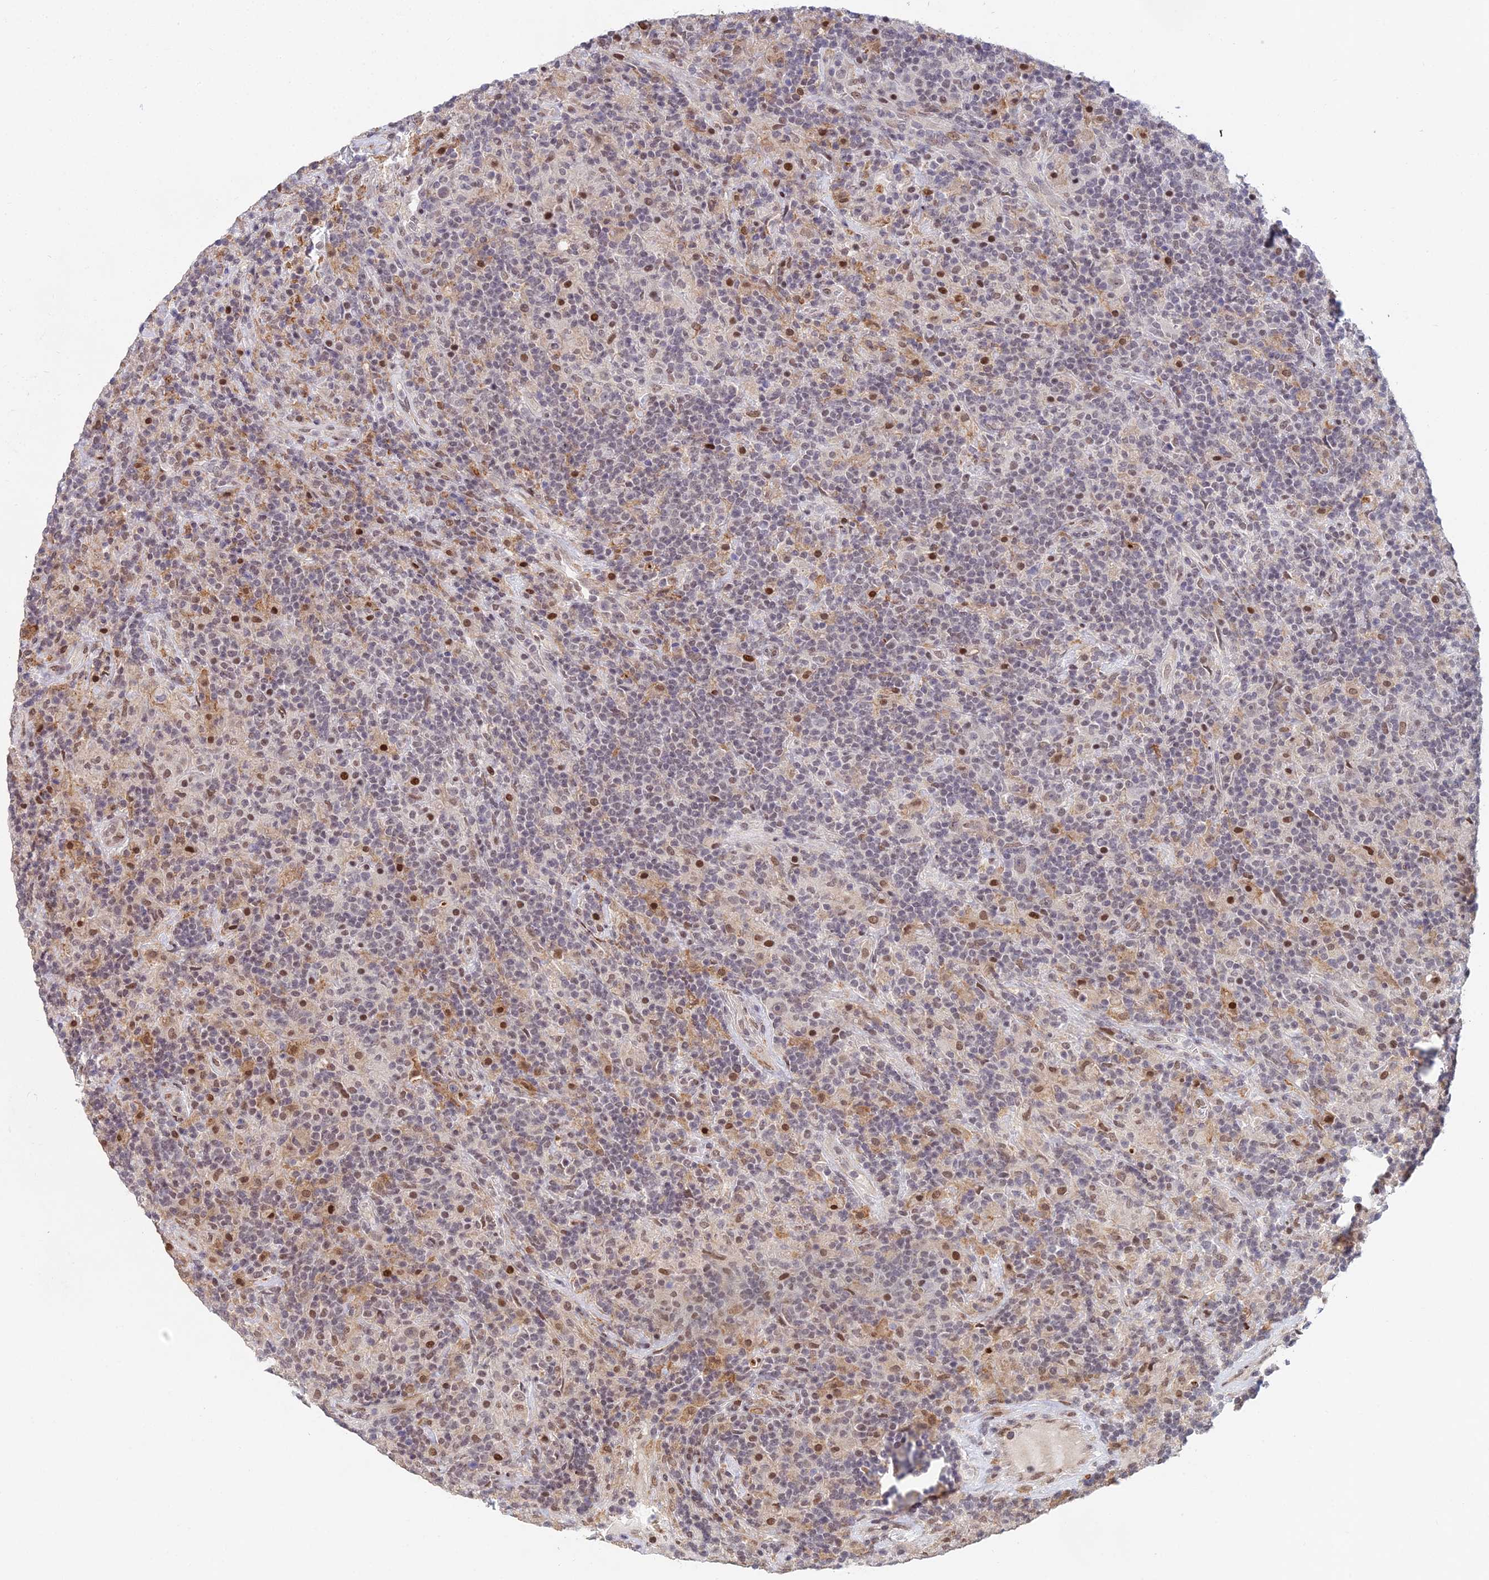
{"staining": {"intensity": "weak", "quantity": "25%-75%", "location": "nuclear"}, "tissue": "lymphoma", "cell_type": "Tumor cells", "image_type": "cancer", "snomed": [{"axis": "morphology", "description": "Hodgkin's disease, NOS"}, {"axis": "topography", "description": "Lymph node"}], "caption": "High-power microscopy captured an immunohistochemistry (IHC) photomicrograph of Hodgkin's disease, revealing weak nuclear staining in approximately 25%-75% of tumor cells. The protein is stained brown, and the nuclei are stained in blue (DAB (3,3'-diaminobenzidine) IHC with brightfield microscopy, high magnification).", "gene": "ABHD17A", "patient": {"sex": "male", "age": 70}}